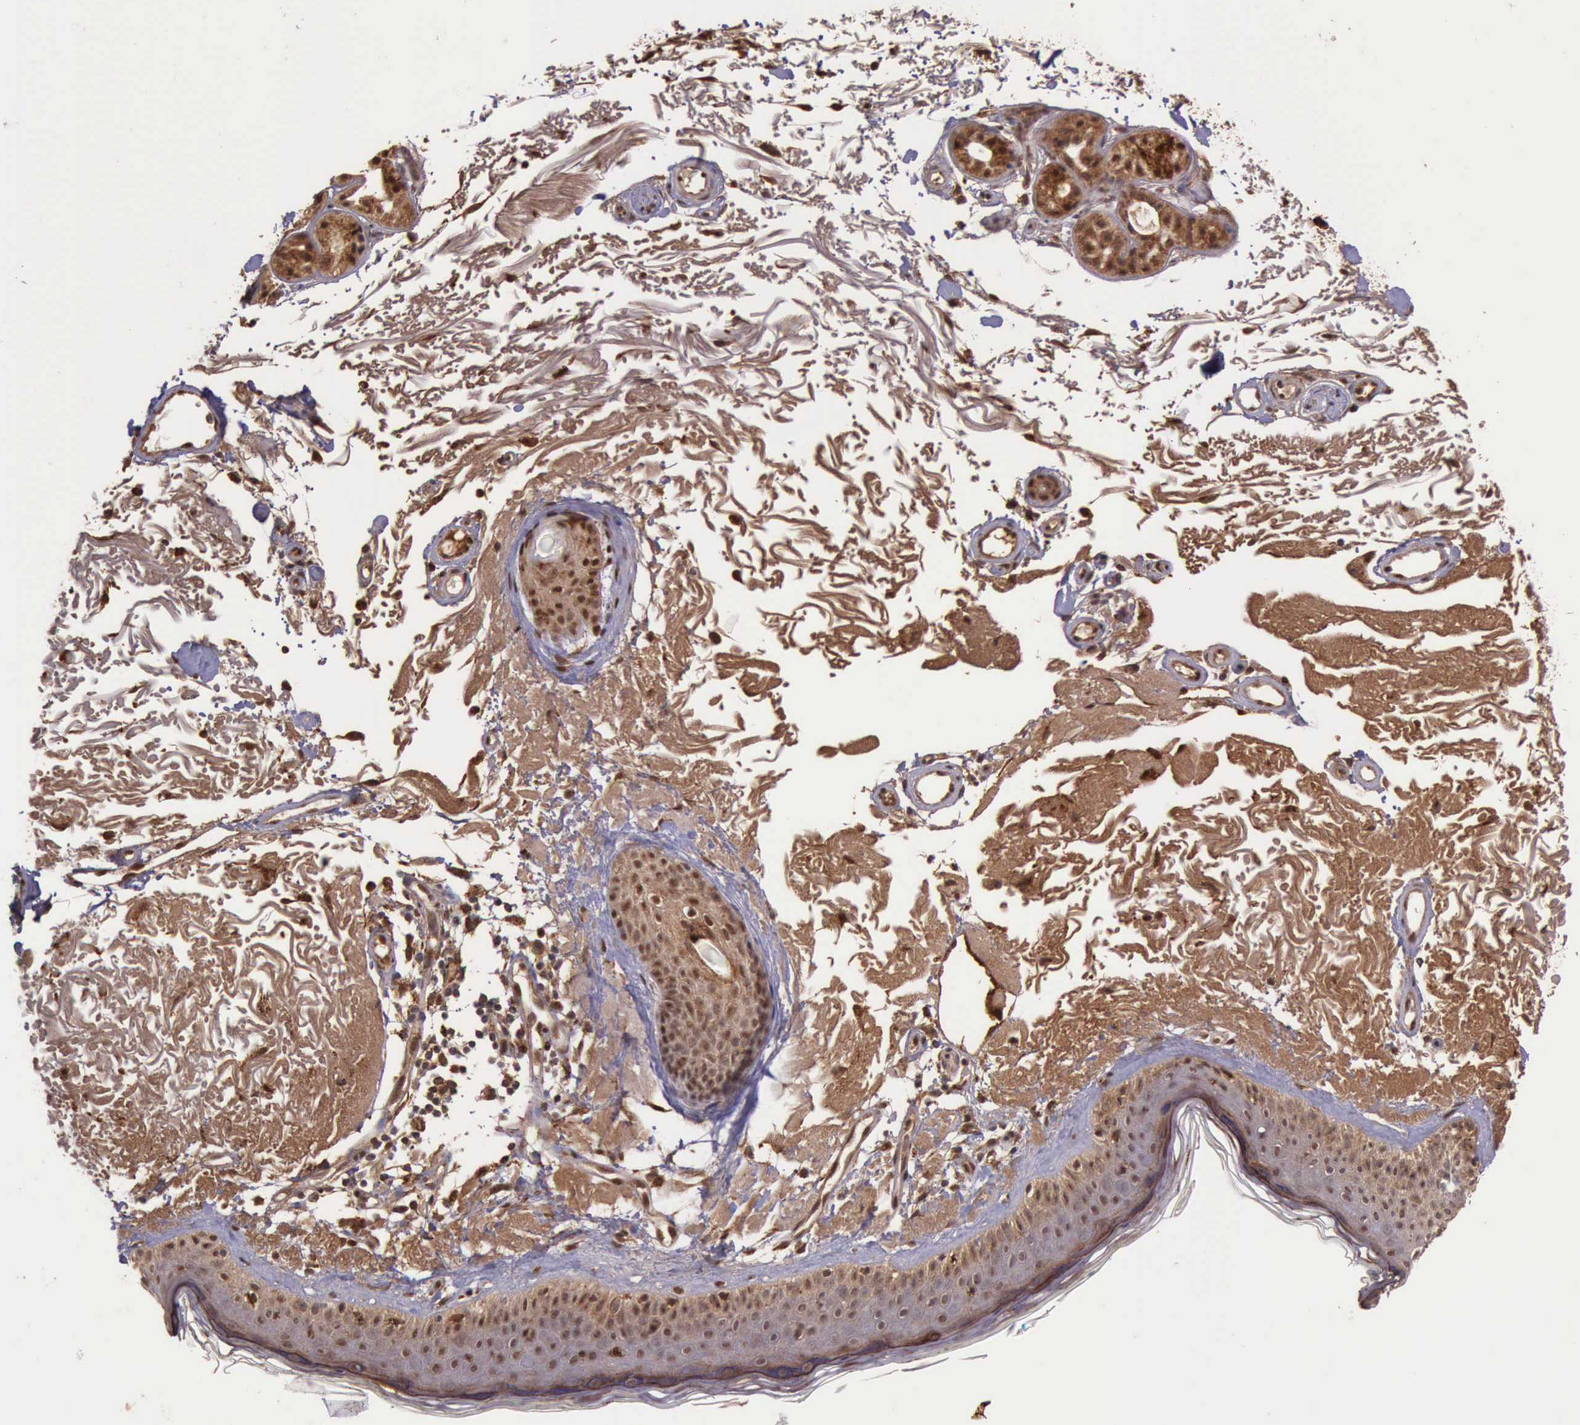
{"staining": {"intensity": "strong", "quantity": ">75%", "location": "cytoplasmic/membranous"}, "tissue": "skin", "cell_type": "Fibroblasts", "image_type": "normal", "snomed": [{"axis": "morphology", "description": "Normal tissue, NOS"}, {"axis": "topography", "description": "Skin"}], "caption": "This image displays unremarkable skin stained with immunohistochemistry to label a protein in brown. The cytoplasmic/membranous of fibroblasts show strong positivity for the protein. Nuclei are counter-stained blue.", "gene": "ARMCX3", "patient": {"sex": "female", "age": 90}}